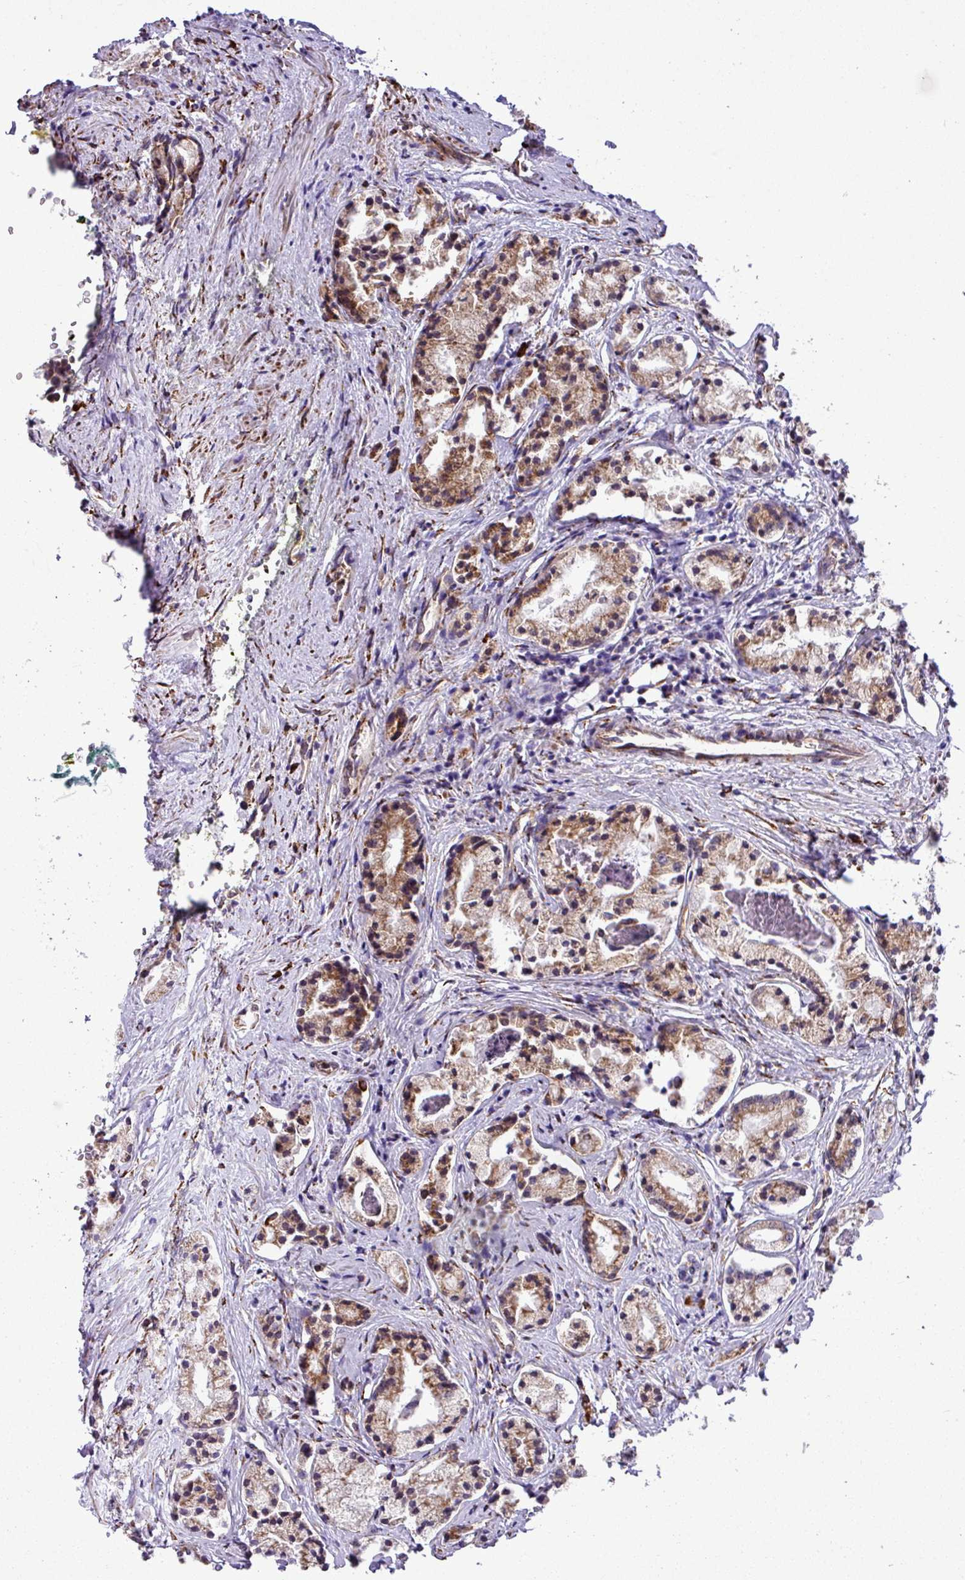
{"staining": {"intensity": "moderate", "quantity": "<25%", "location": "cytoplasmic/membranous"}, "tissue": "prostate cancer", "cell_type": "Tumor cells", "image_type": "cancer", "snomed": [{"axis": "morphology", "description": "Adenocarcinoma, High grade"}, {"axis": "topography", "description": "Prostate"}], "caption": "Immunohistochemical staining of human high-grade adenocarcinoma (prostate) exhibits low levels of moderate cytoplasmic/membranous positivity in approximately <25% of tumor cells.", "gene": "CFAP97", "patient": {"sex": "male", "age": 69}}